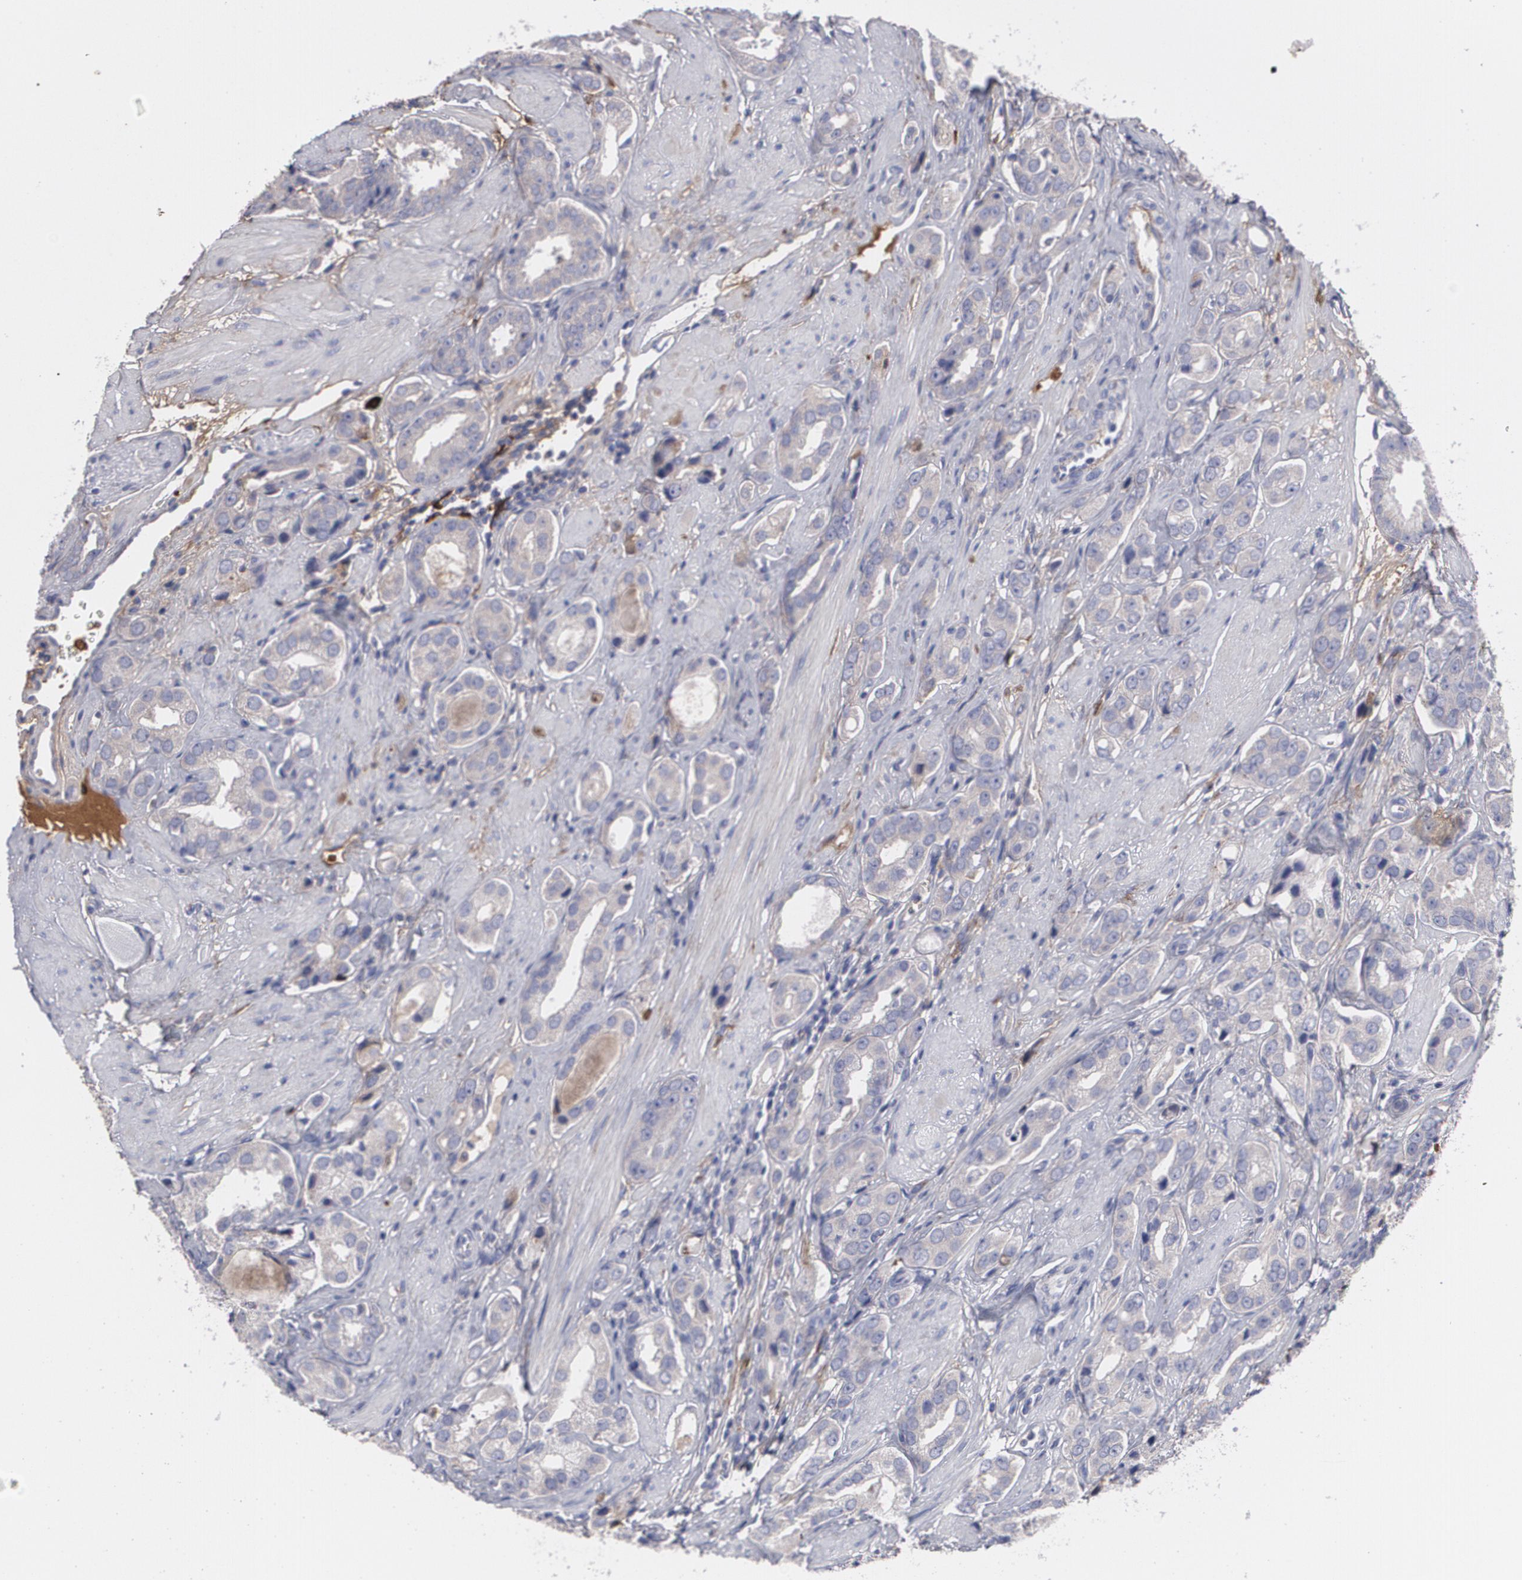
{"staining": {"intensity": "negative", "quantity": "none", "location": "none"}, "tissue": "prostate cancer", "cell_type": "Tumor cells", "image_type": "cancer", "snomed": [{"axis": "morphology", "description": "Adenocarcinoma, Medium grade"}, {"axis": "topography", "description": "Prostate"}], "caption": "This image is of adenocarcinoma (medium-grade) (prostate) stained with immunohistochemistry (IHC) to label a protein in brown with the nuclei are counter-stained blue. There is no positivity in tumor cells.", "gene": "FBLN1", "patient": {"sex": "male", "age": 53}}